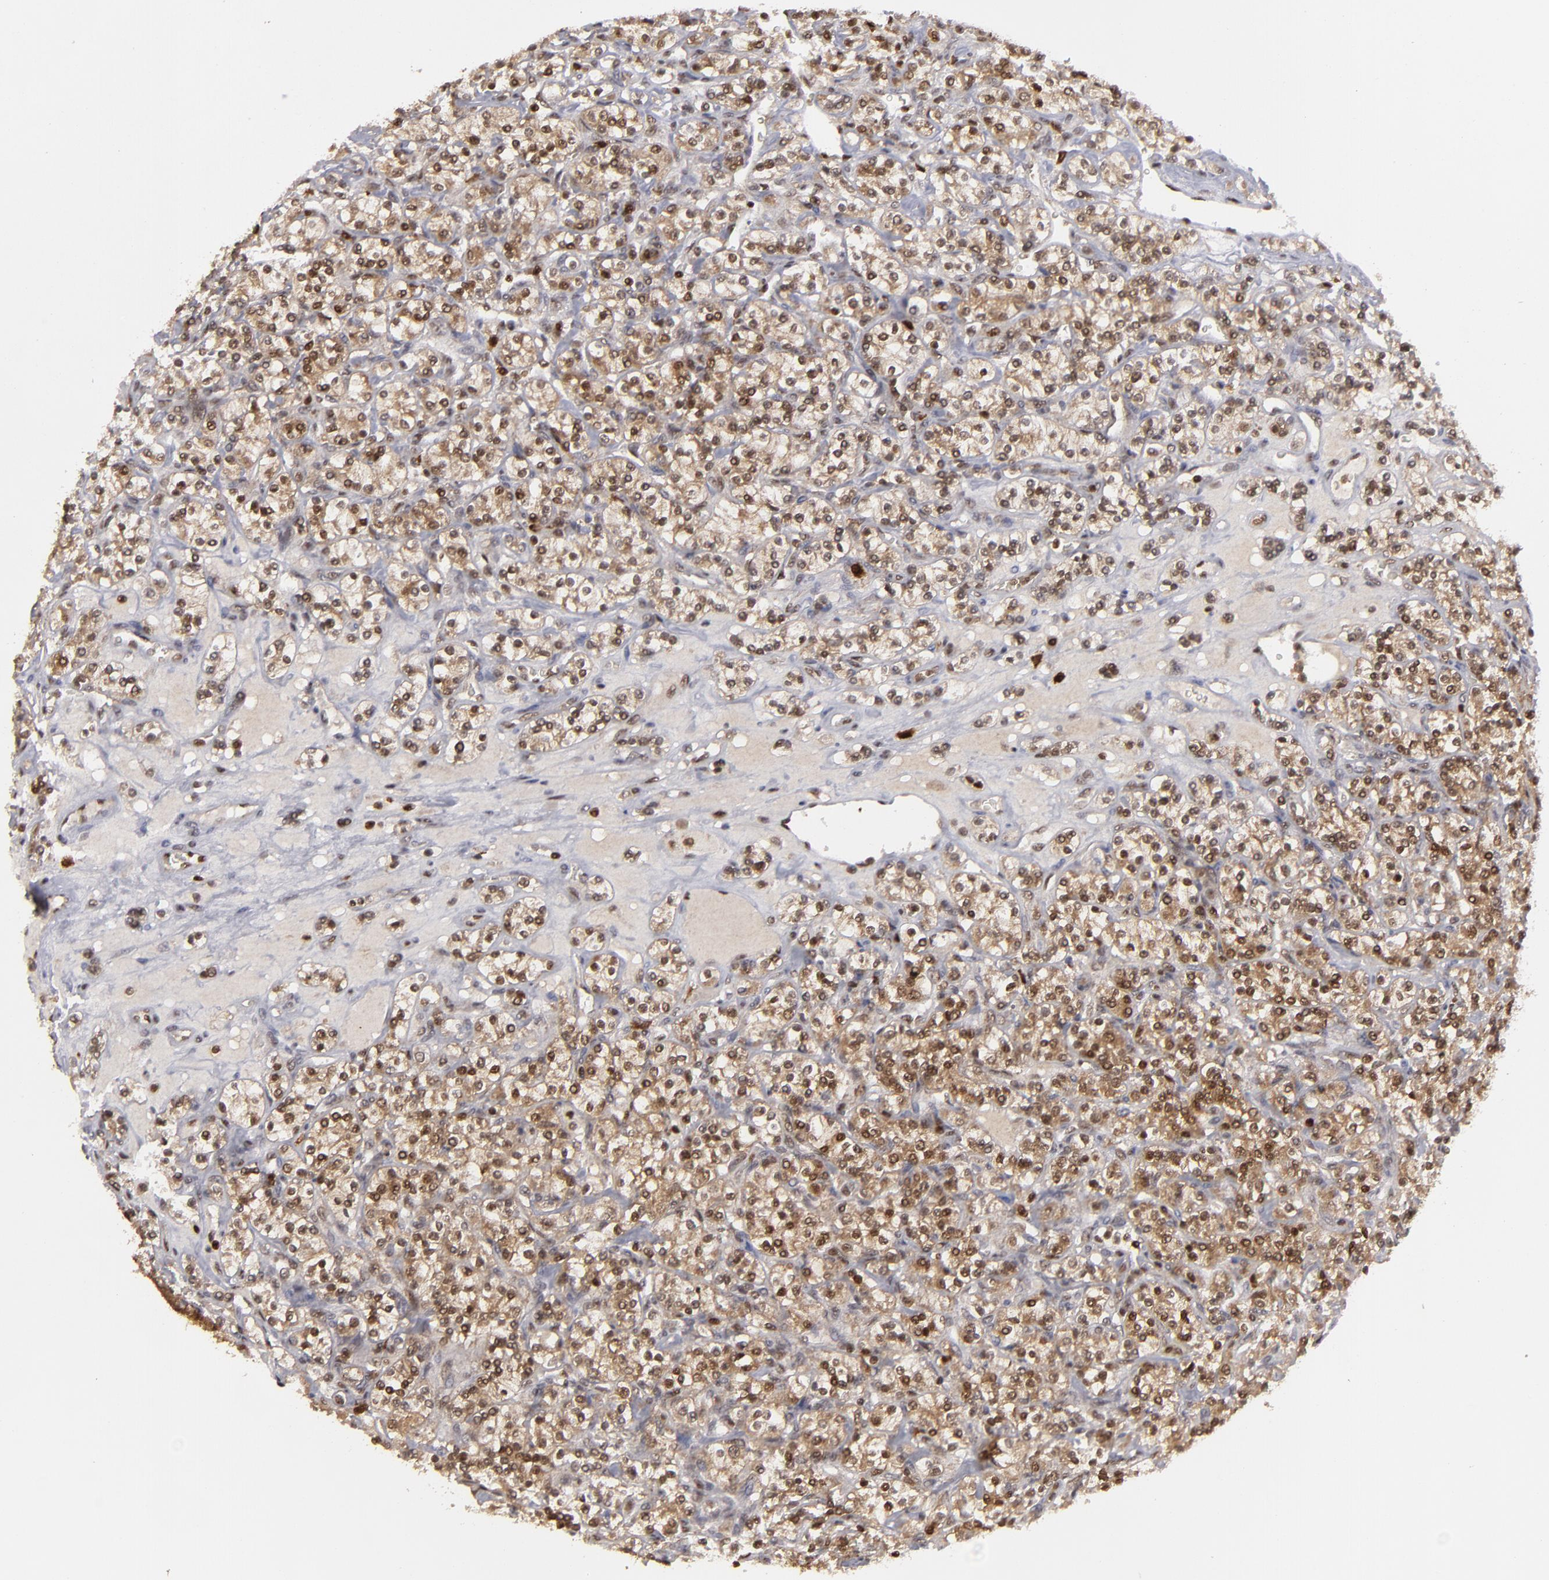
{"staining": {"intensity": "moderate", "quantity": ">75%", "location": "cytoplasmic/membranous,nuclear"}, "tissue": "renal cancer", "cell_type": "Tumor cells", "image_type": "cancer", "snomed": [{"axis": "morphology", "description": "Adenocarcinoma, NOS"}, {"axis": "topography", "description": "Kidney"}], "caption": "Renal cancer (adenocarcinoma) stained for a protein displays moderate cytoplasmic/membranous and nuclear positivity in tumor cells.", "gene": "GSR", "patient": {"sex": "male", "age": 77}}